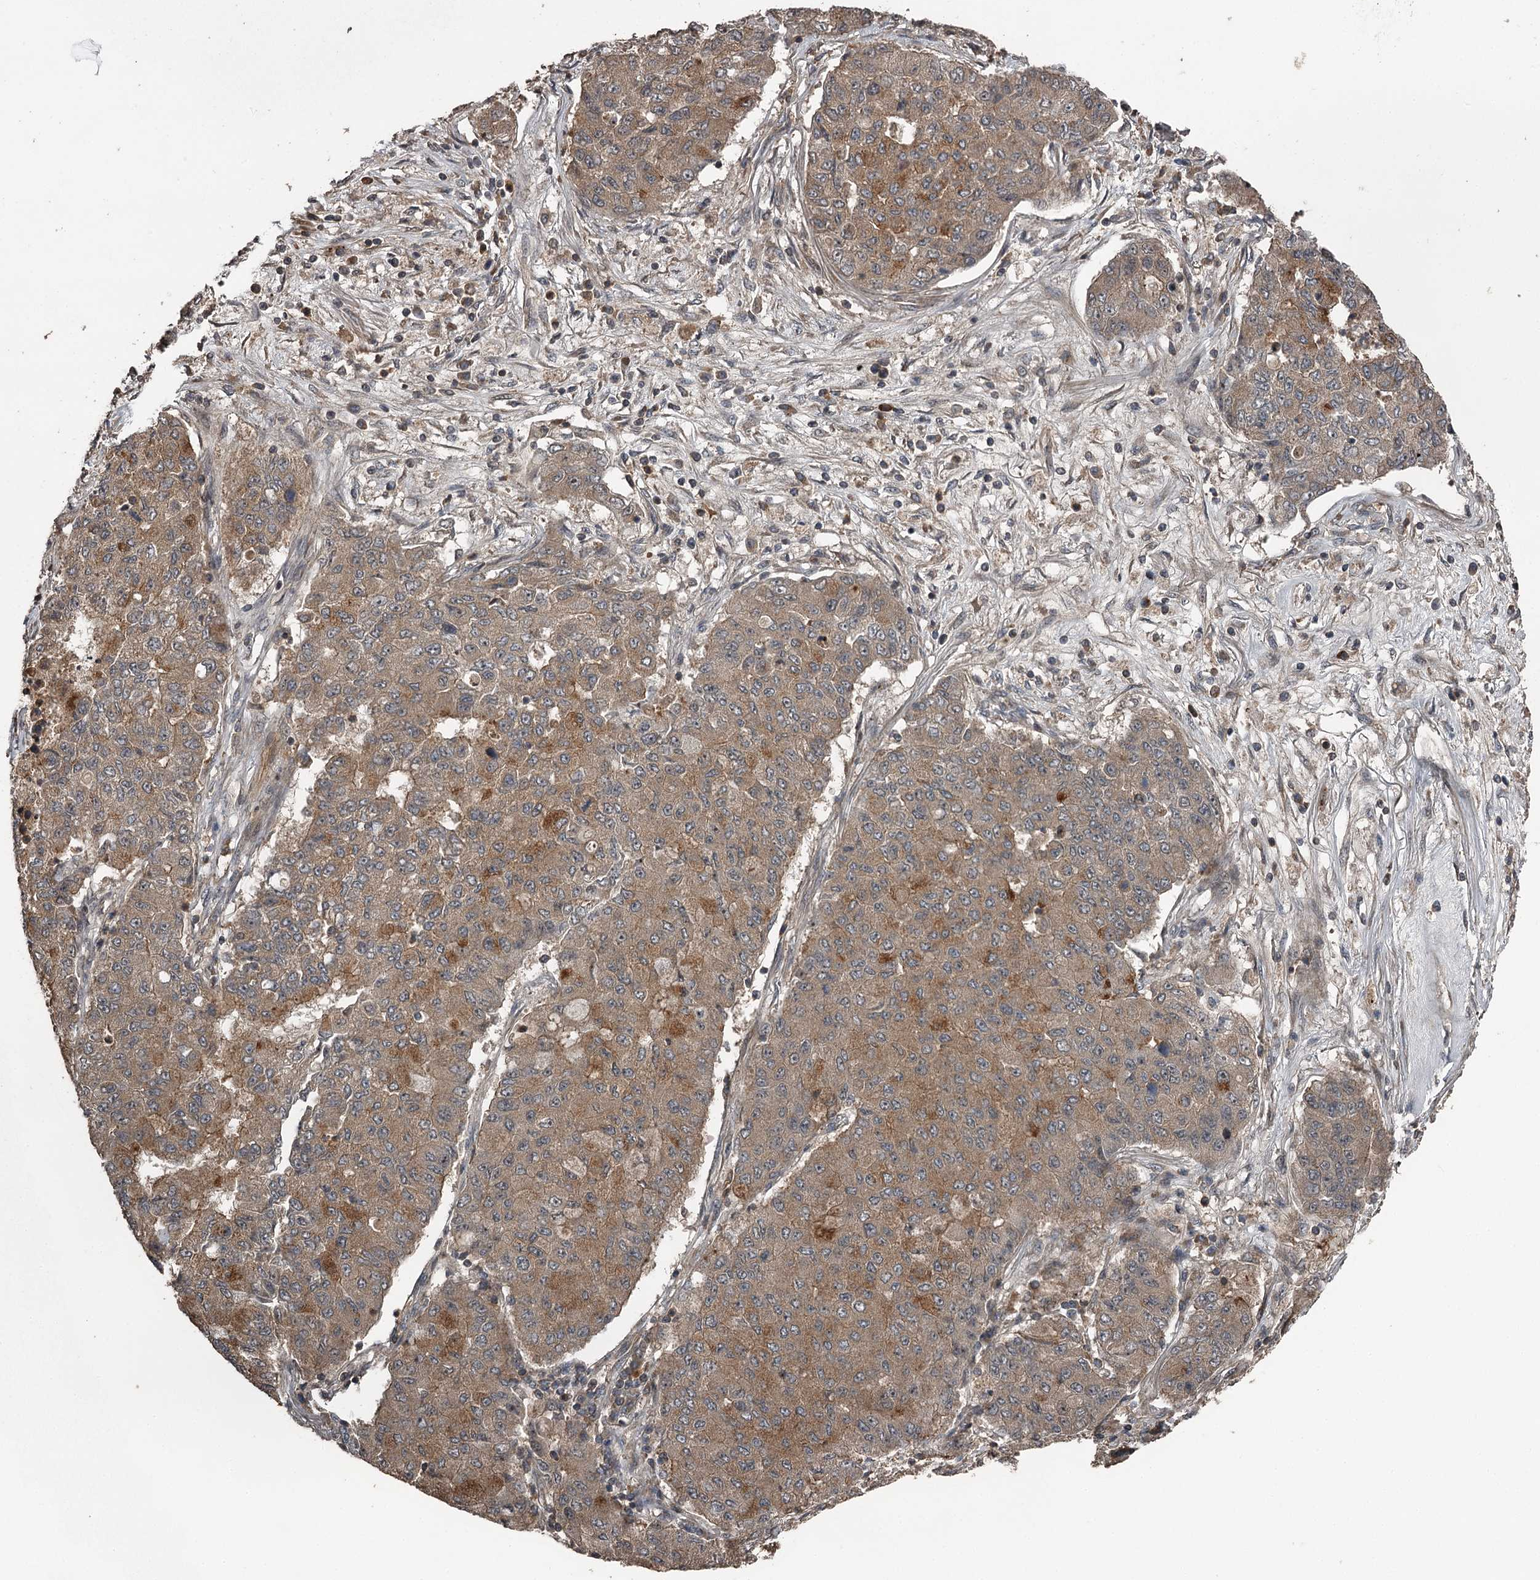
{"staining": {"intensity": "moderate", "quantity": ">75%", "location": "cytoplasmic/membranous"}, "tissue": "lung cancer", "cell_type": "Tumor cells", "image_type": "cancer", "snomed": [{"axis": "morphology", "description": "Squamous cell carcinoma, NOS"}, {"axis": "topography", "description": "Lung"}], "caption": "A histopathology image showing moderate cytoplasmic/membranous expression in approximately >75% of tumor cells in squamous cell carcinoma (lung), as visualized by brown immunohistochemical staining.", "gene": "RAB21", "patient": {"sex": "male", "age": 74}}